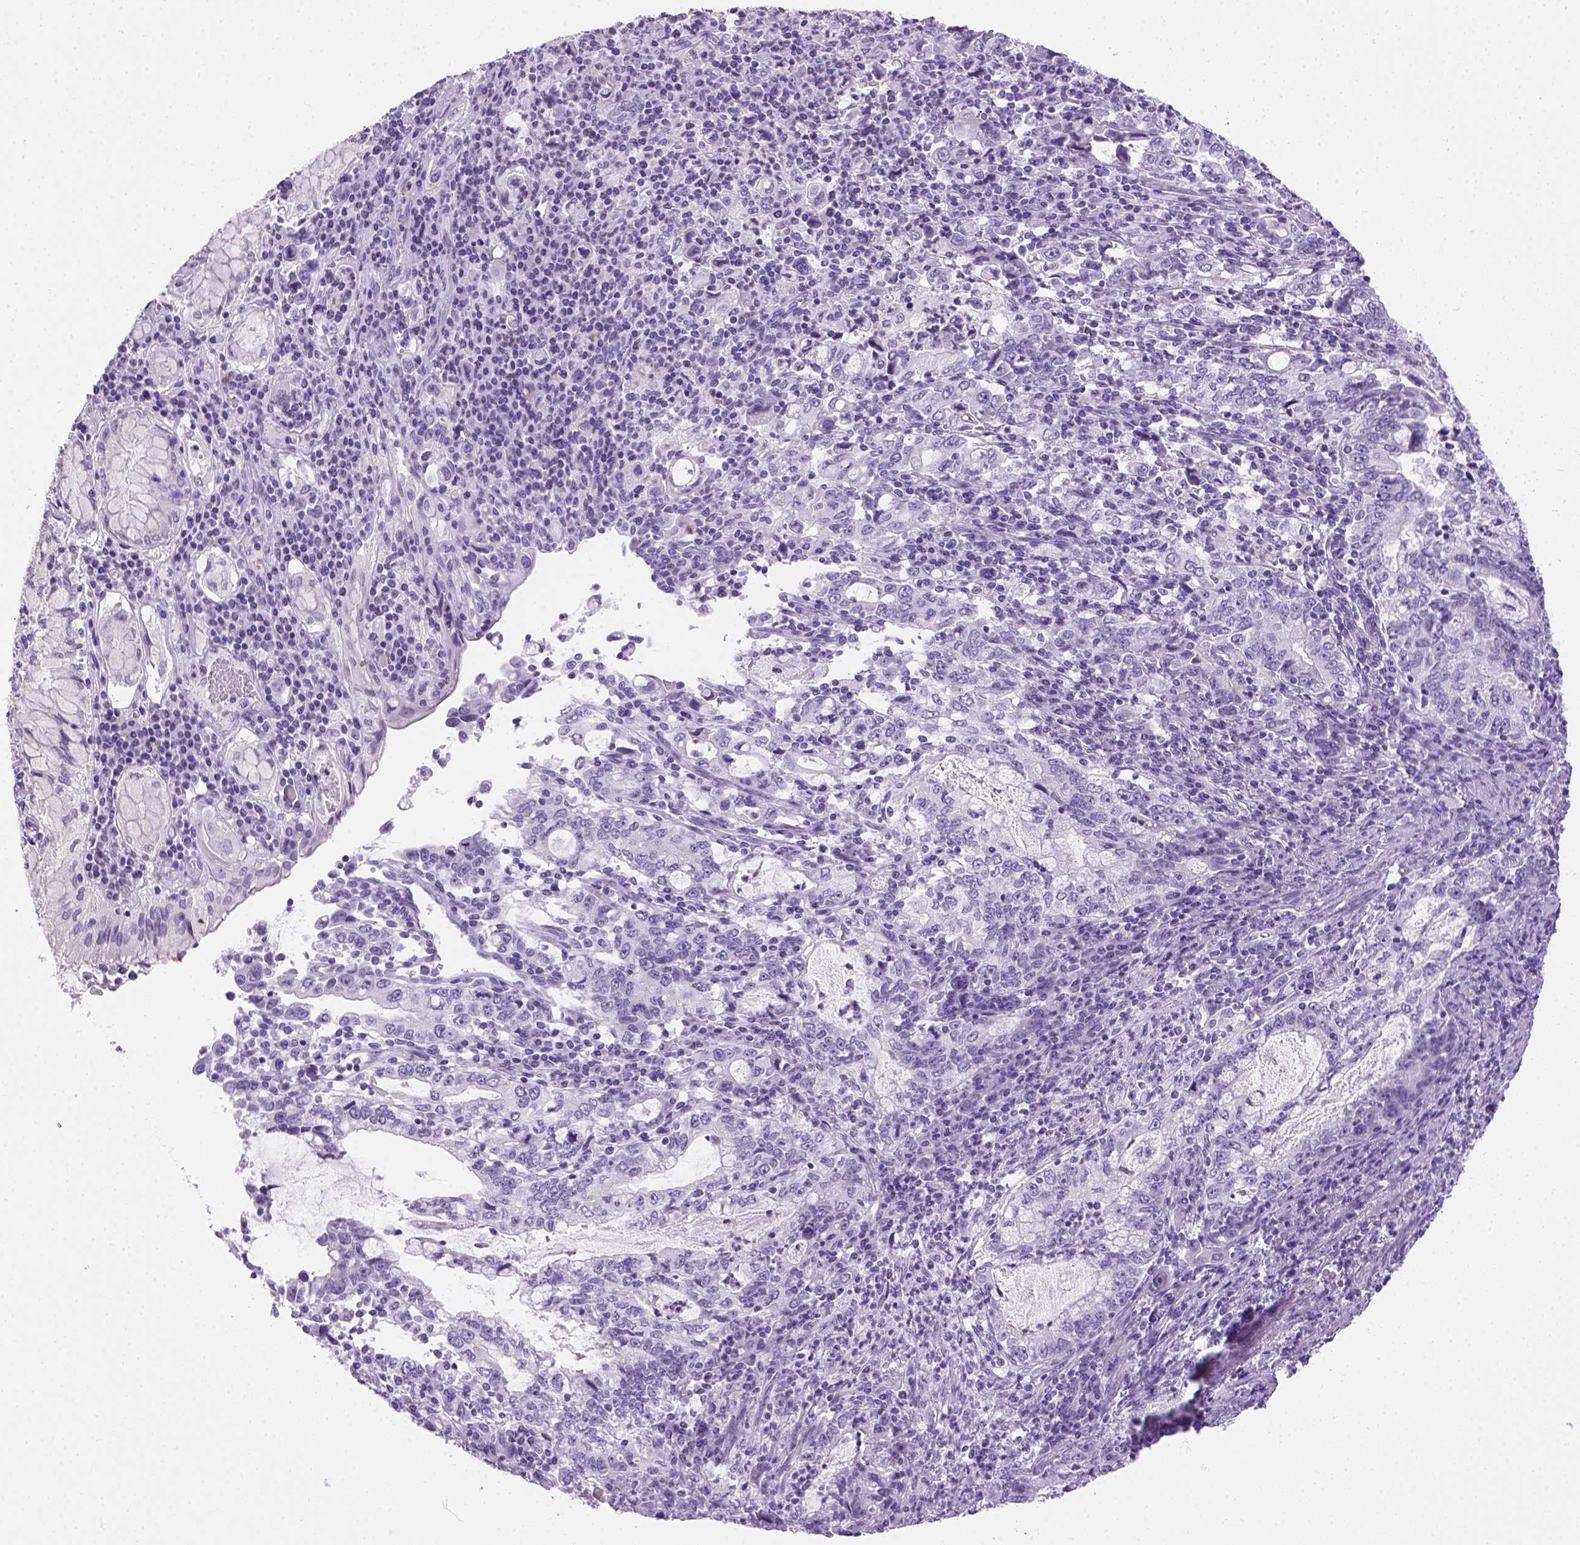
{"staining": {"intensity": "negative", "quantity": "none", "location": "none"}, "tissue": "stomach cancer", "cell_type": "Tumor cells", "image_type": "cancer", "snomed": [{"axis": "morphology", "description": "Adenocarcinoma, NOS"}, {"axis": "topography", "description": "Stomach, lower"}], "caption": "High magnification brightfield microscopy of stomach cancer (adenocarcinoma) stained with DAB (brown) and counterstained with hematoxylin (blue): tumor cells show no significant positivity.", "gene": "TMEM38A", "patient": {"sex": "female", "age": 72}}